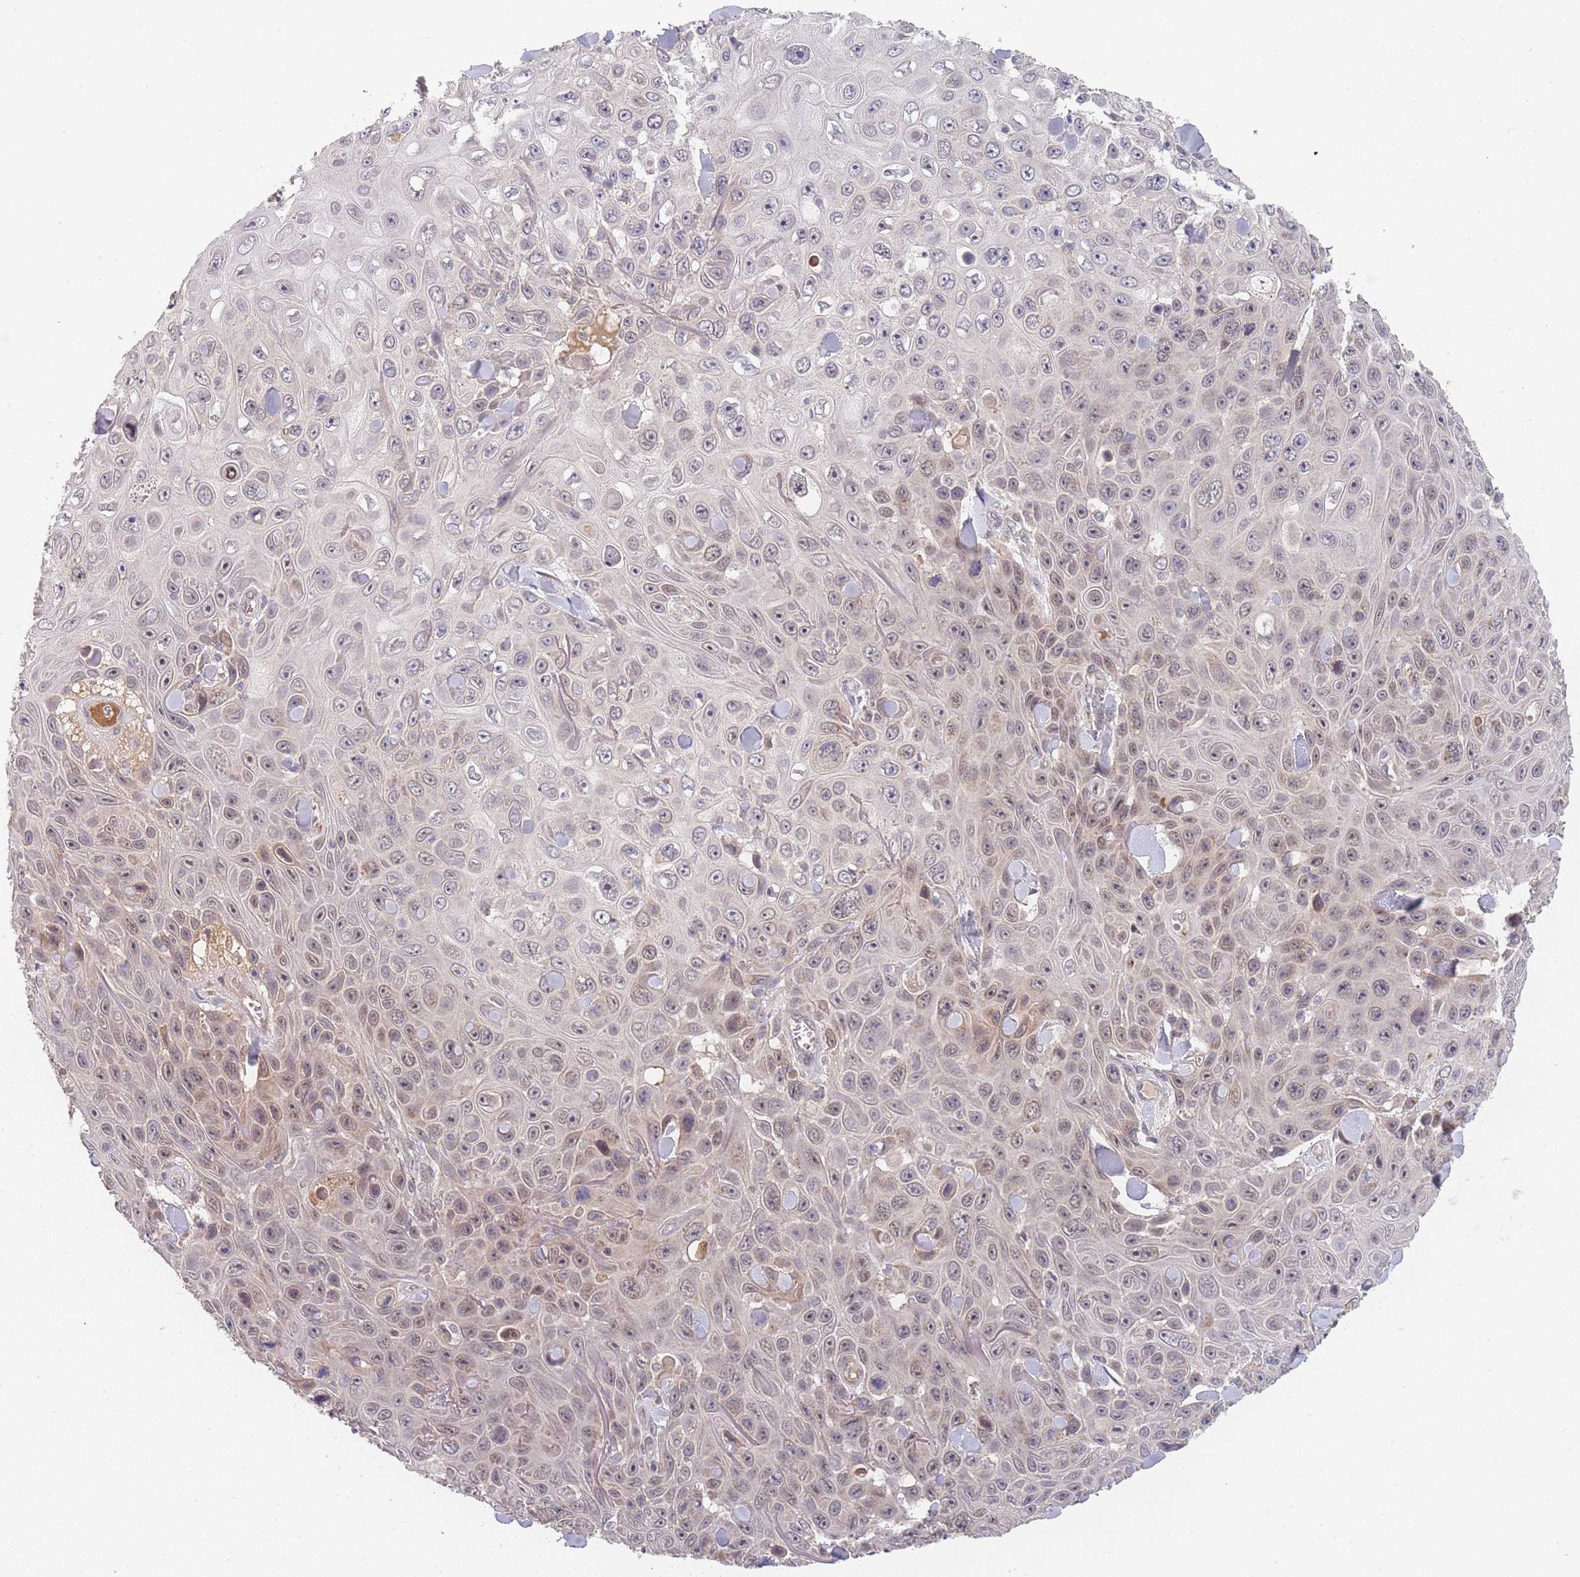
{"staining": {"intensity": "weak", "quantity": "<25%", "location": "nuclear"}, "tissue": "skin cancer", "cell_type": "Tumor cells", "image_type": "cancer", "snomed": [{"axis": "morphology", "description": "Squamous cell carcinoma, NOS"}, {"axis": "topography", "description": "Skin"}], "caption": "Immunohistochemical staining of human squamous cell carcinoma (skin) displays no significant positivity in tumor cells.", "gene": "B4GALT4", "patient": {"sex": "male", "age": 82}}